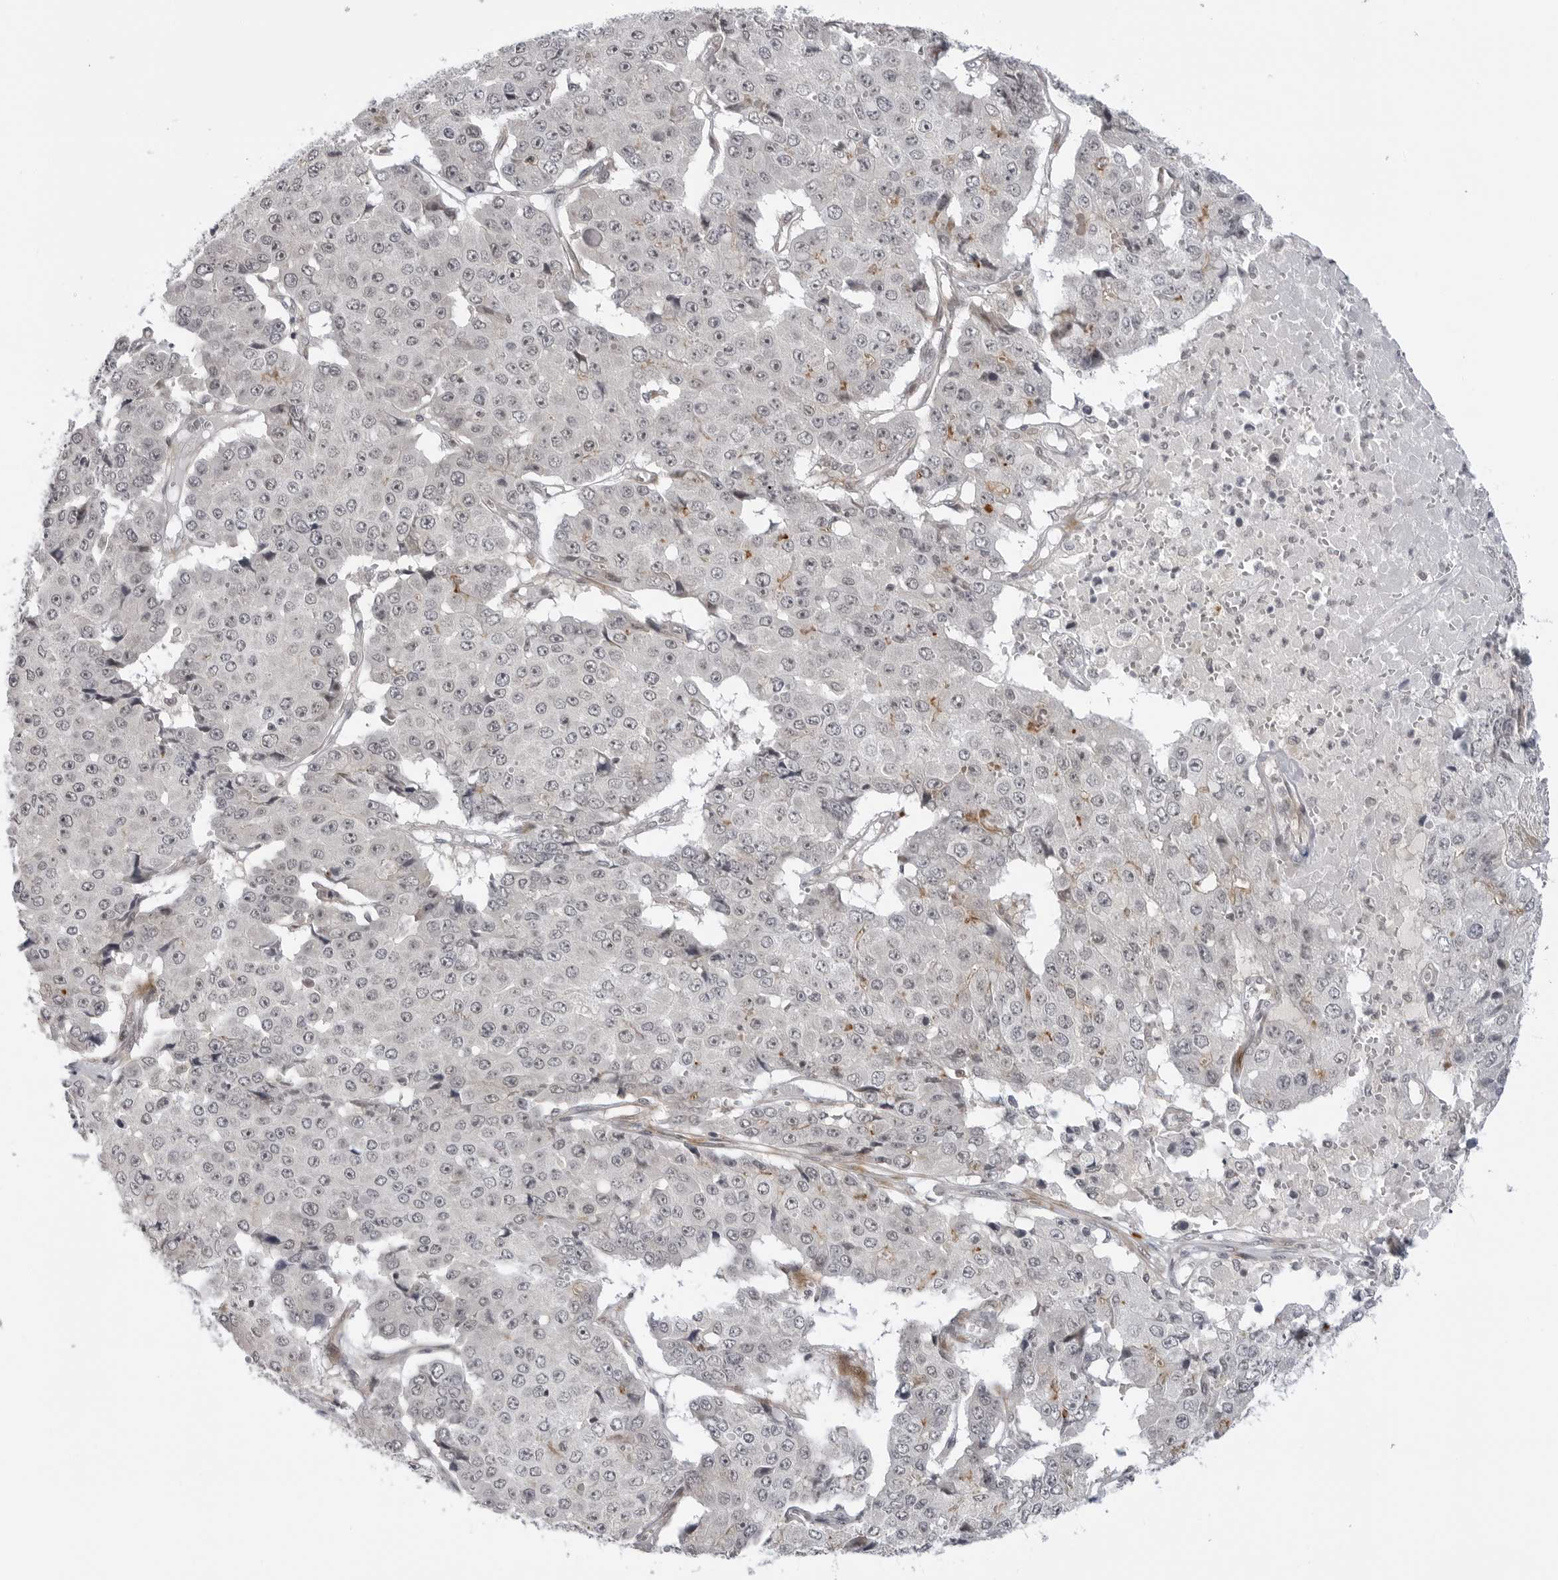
{"staining": {"intensity": "moderate", "quantity": "<25%", "location": "cytoplasmic/membranous"}, "tissue": "pancreatic cancer", "cell_type": "Tumor cells", "image_type": "cancer", "snomed": [{"axis": "morphology", "description": "Adenocarcinoma, NOS"}, {"axis": "topography", "description": "Pancreas"}], "caption": "Brown immunohistochemical staining in human pancreatic cancer (adenocarcinoma) shows moderate cytoplasmic/membranous expression in approximately <25% of tumor cells.", "gene": "ADAMTS5", "patient": {"sex": "male", "age": 50}}